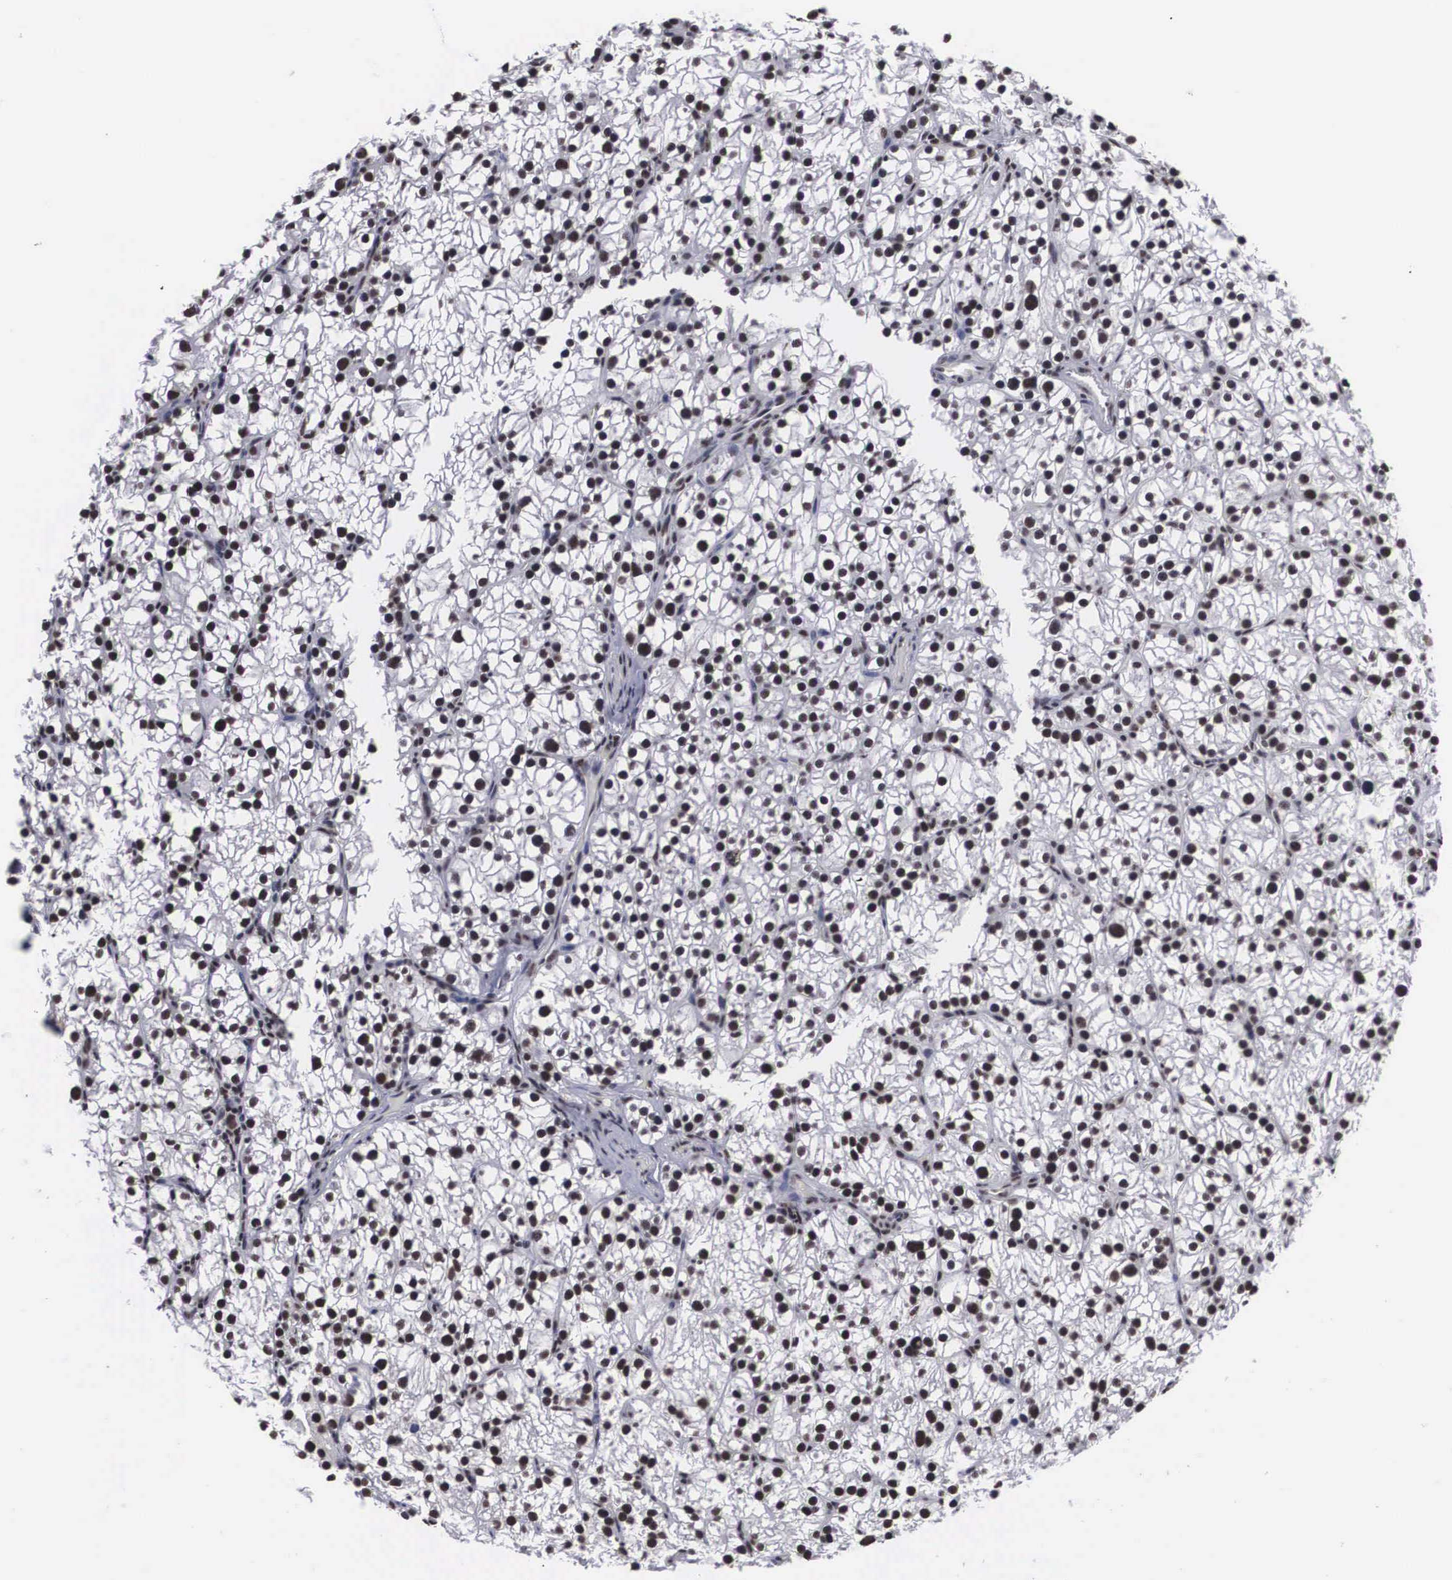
{"staining": {"intensity": "moderate", "quantity": ">75%", "location": "nuclear"}, "tissue": "parathyroid gland", "cell_type": "Glandular cells", "image_type": "normal", "snomed": [{"axis": "morphology", "description": "Normal tissue, NOS"}, {"axis": "topography", "description": "Parathyroid gland"}], "caption": "DAB immunohistochemical staining of unremarkable human parathyroid gland shows moderate nuclear protein staining in about >75% of glandular cells. (DAB IHC with brightfield microscopy, high magnification).", "gene": "ACIN1", "patient": {"sex": "female", "age": 54}}